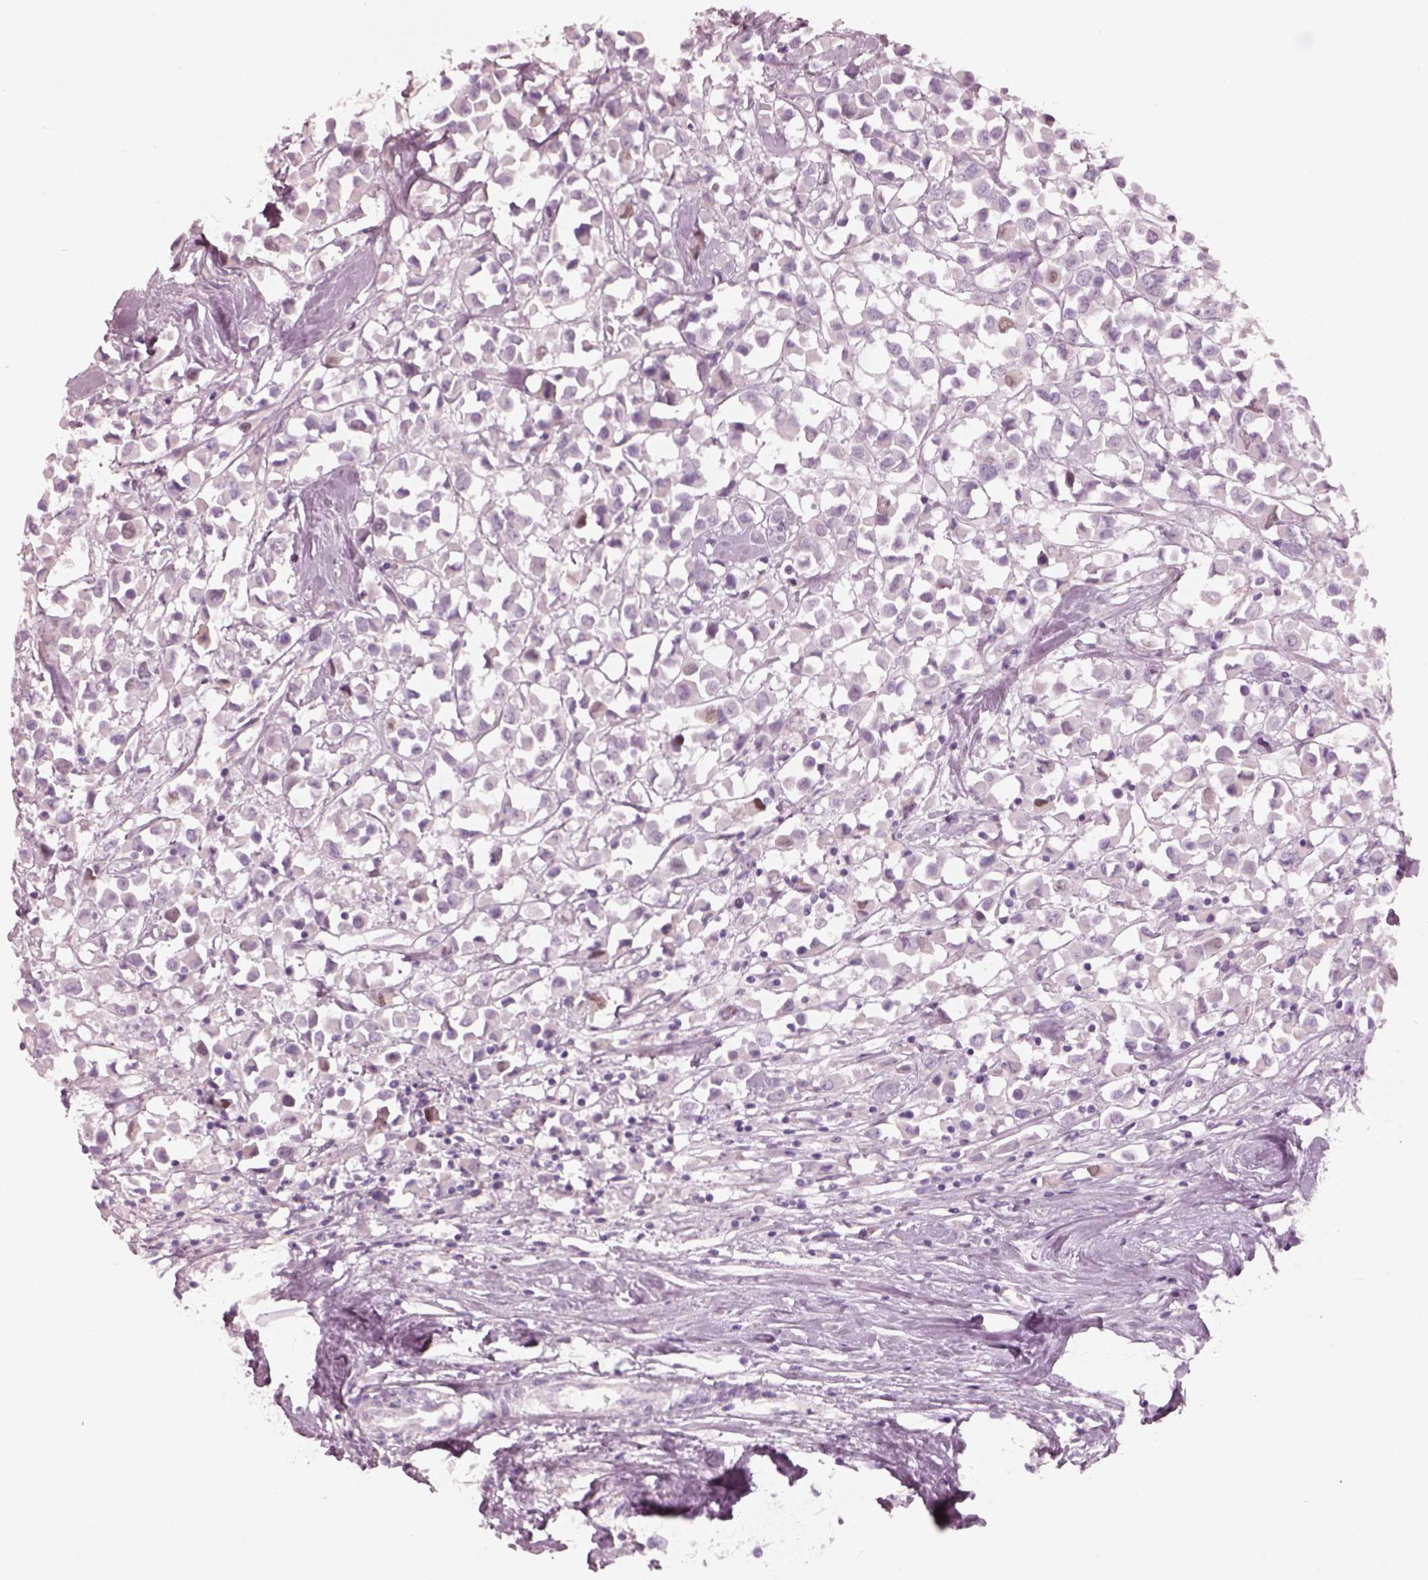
{"staining": {"intensity": "negative", "quantity": "none", "location": "none"}, "tissue": "breast cancer", "cell_type": "Tumor cells", "image_type": "cancer", "snomed": [{"axis": "morphology", "description": "Duct carcinoma"}, {"axis": "topography", "description": "Breast"}], "caption": "A high-resolution image shows immunohistochemistry (IHC) staining of breast cancer, which demonstrates no significant positivity in tumor cells. (DAB immunohistochemistry, high magnification).", "gene": "KRTAP24-1", "patient": {"sex": "female", "age": 61}}